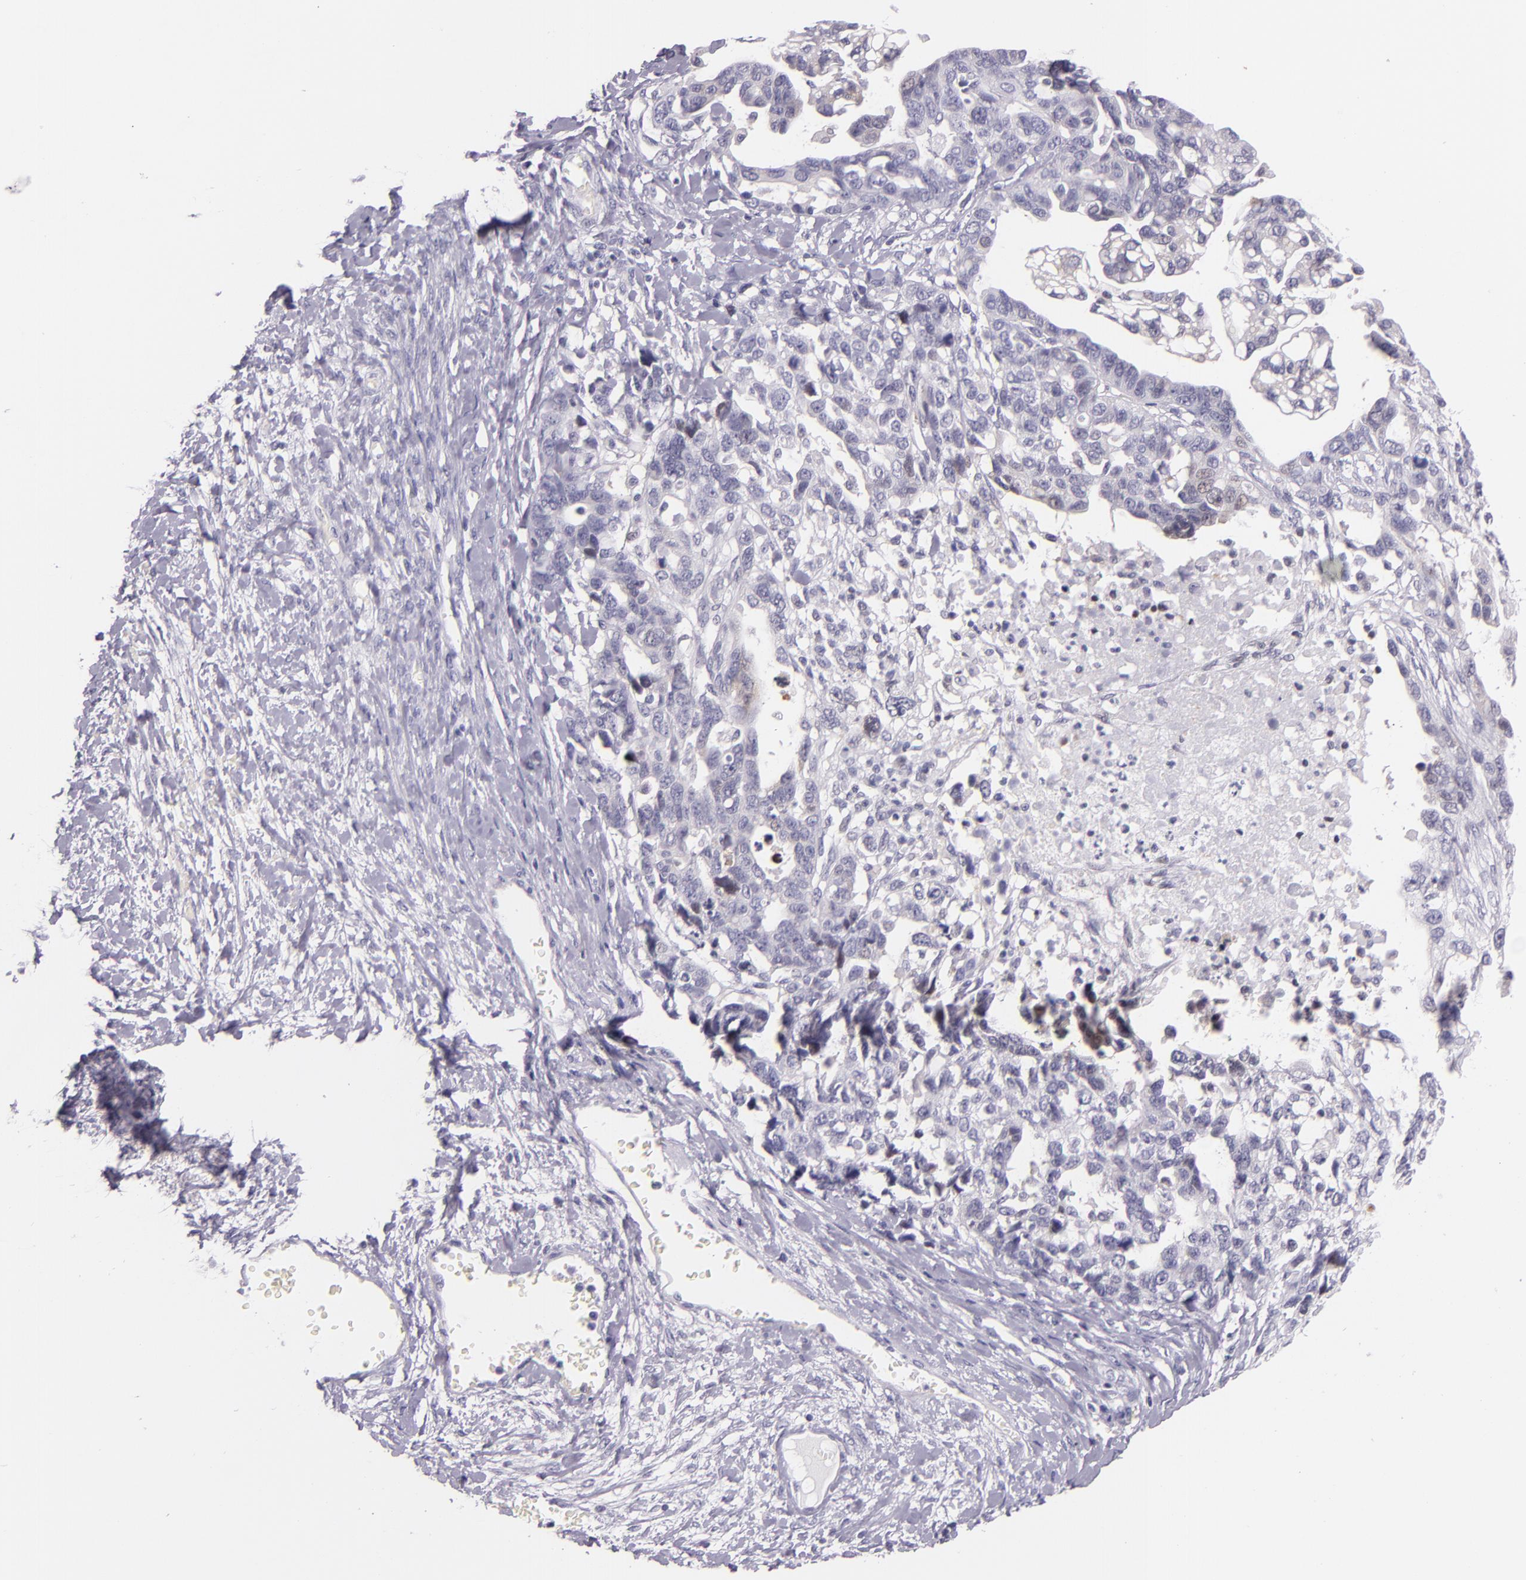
{"staining": {"intensity": "negative", "quantity": "none", "location": "none"}, "tissue": "ovarian cancer", "cell_type": "Tumor cells", "image_type": "cancer", "snomed": [{"axis": "morphology", "description": "Cystadenocarcinoma, serous, NOS"}, {"axis": "topography", "description": "Ovary"}], "caption": "IHC of ovarian cancer (serous cystadenocarcinoma) shows no positivity in tumor cells.", "gene": "HSP90AA1", "patient": {"sex": "female", "age": 69}}